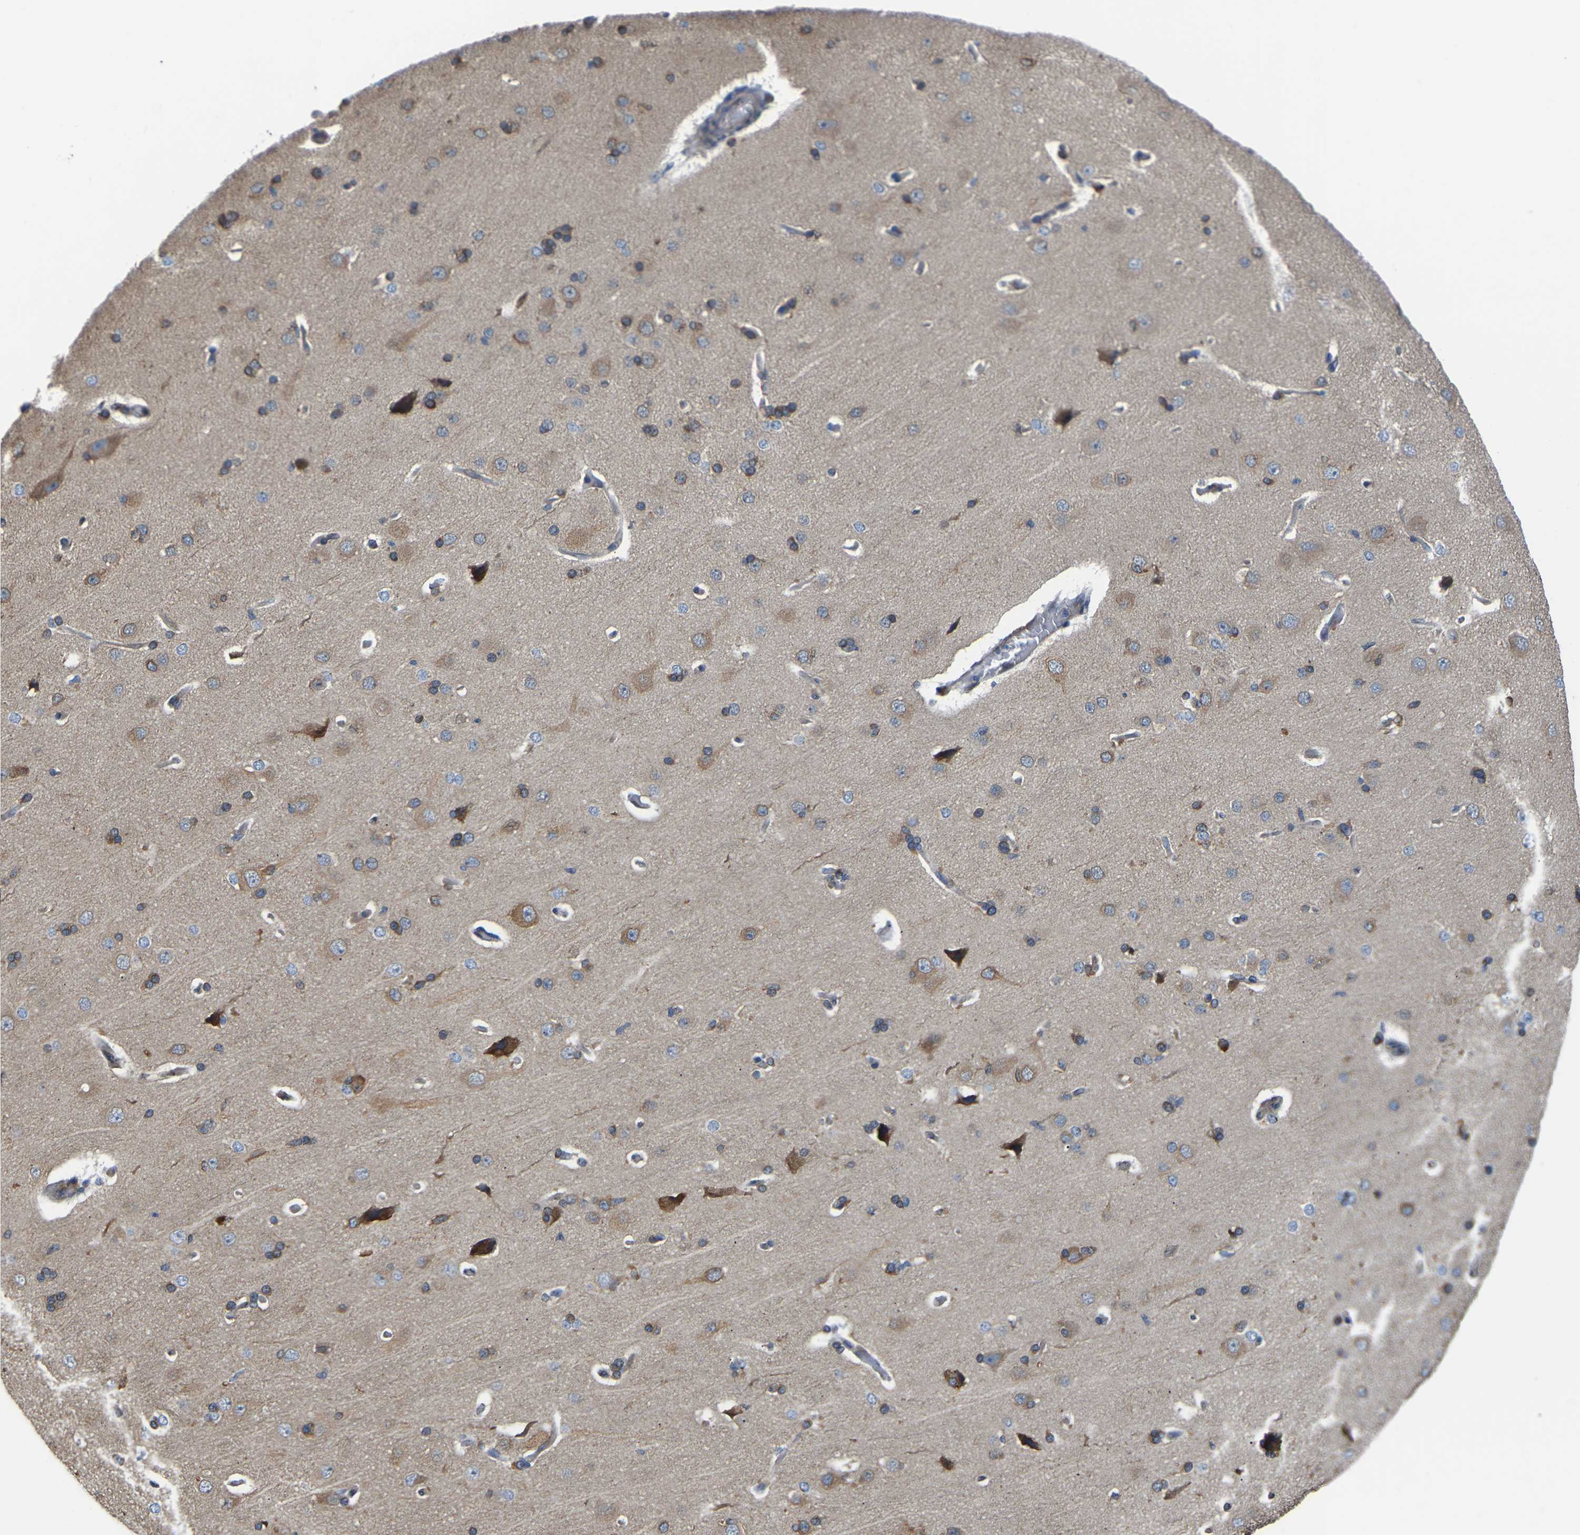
{"staining": {"intensity": "weak", "quantity": "25%-75%", "location": "cytoplasmic/membranous"}, "tissue": "cerebral cortex", "cell_type": "Endothelial cells", "image_type": "normal", "snomed": [{"axis": "morphology", "description": "Normal tissue, NOS"}, {"axis": "topography", "description": "Cerebral cortex"}], "caption": "Endothelial cells exhibit weak cytoplasmic/membranous staining in about 25%-75% of cells in benign cerebral cortex.", "gene": "ARL6IP5", "patient": {"sex": "male", "age": 62}}